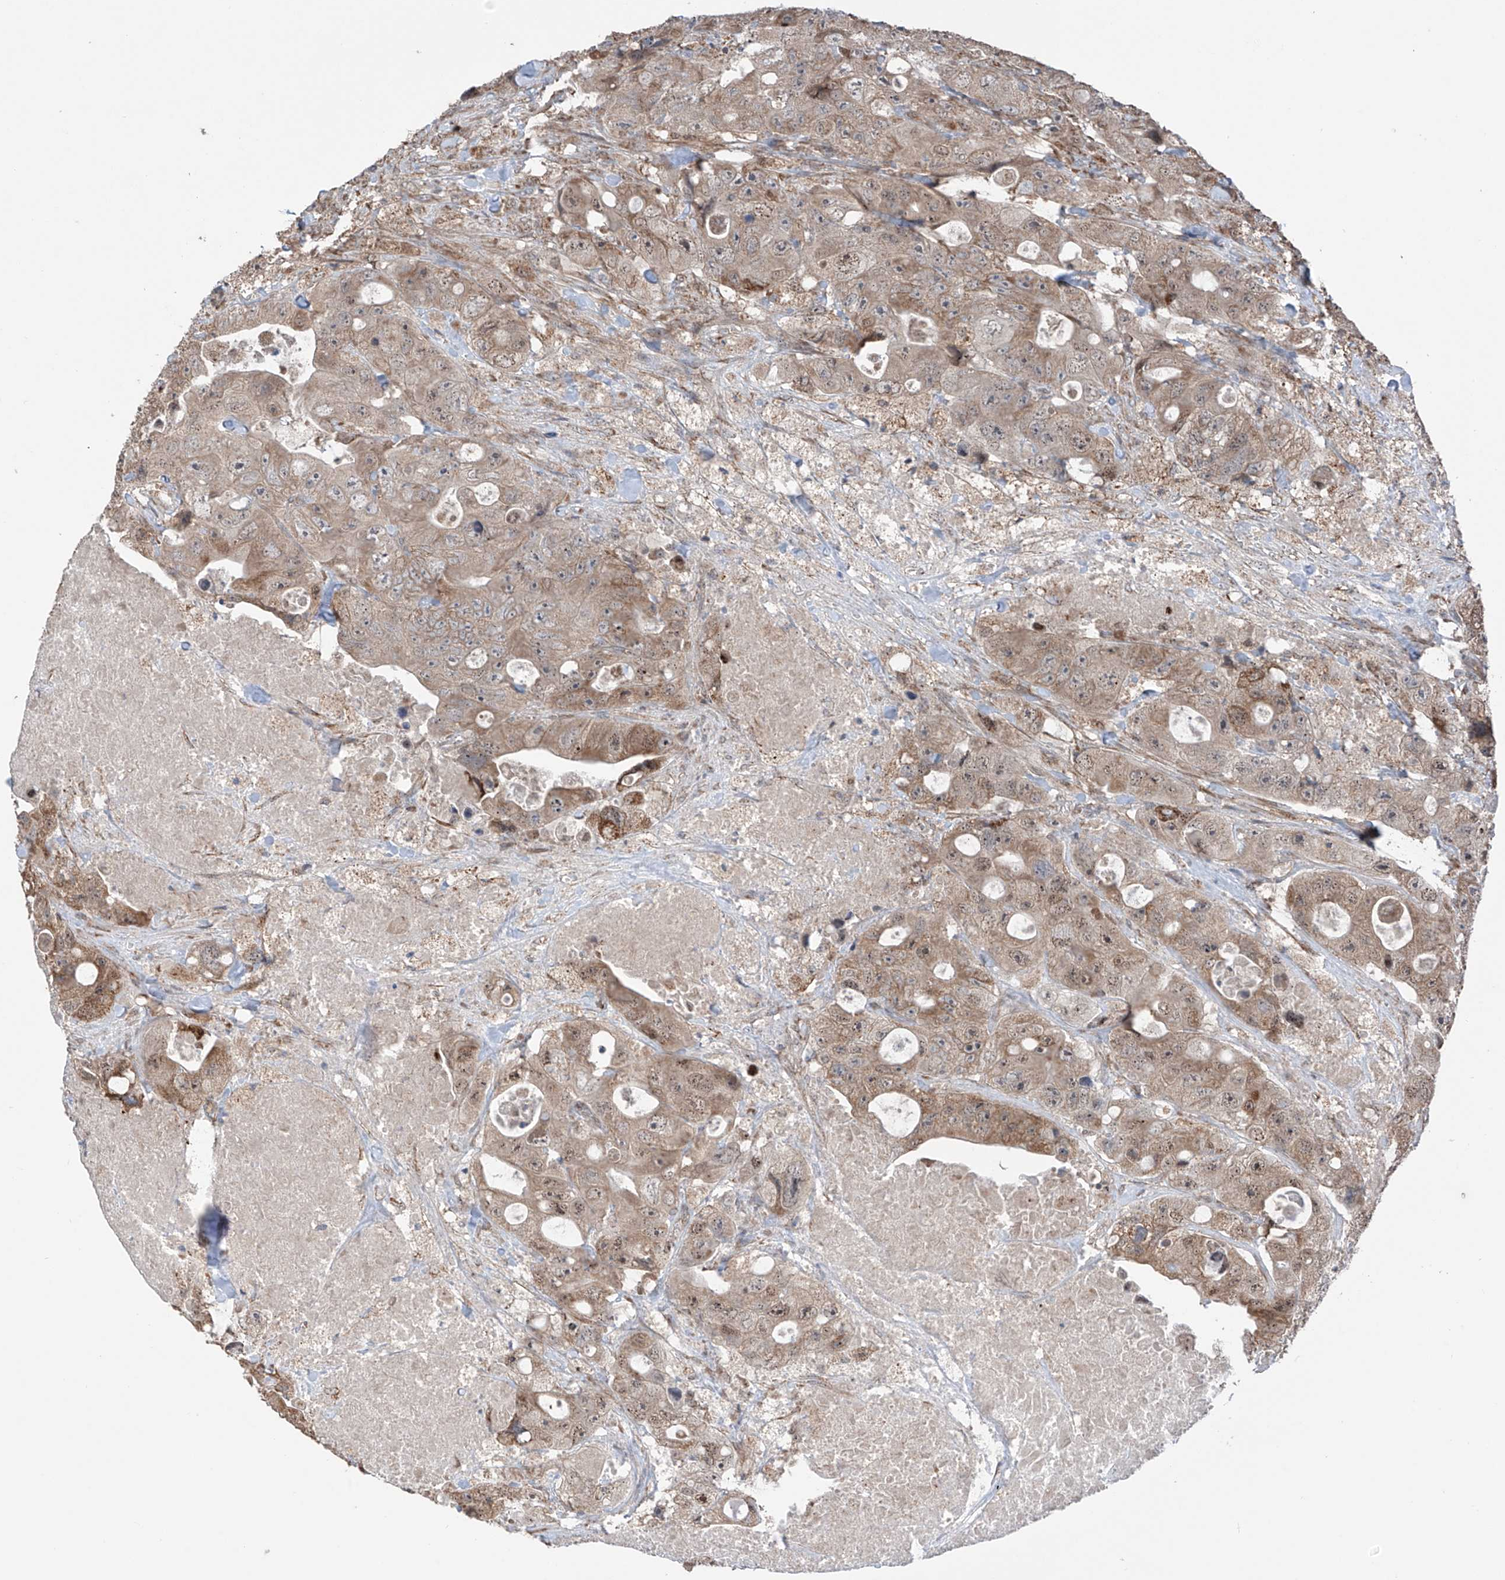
{"staining": {"intensity": "moderate", "quantity": ">75%", "location": "cytoplasmic/membranous"}, "tissue": "colorectal cancer", "cell_type": "Tumor cells", "image_type": "cancer", "snomed": [{"axis": "morphology", "description": "Adenocarcinoma, NOS"}, {"axis": "topography", "description": "Colon"}], "caption": "Moderate cytoplasmic/membranous expression for a protein is present in approximately >75% of tumor cells of colorectal cancer using IHC.", "gene": "SAMD3", "patient": {"sex": "female", "age": 46}}